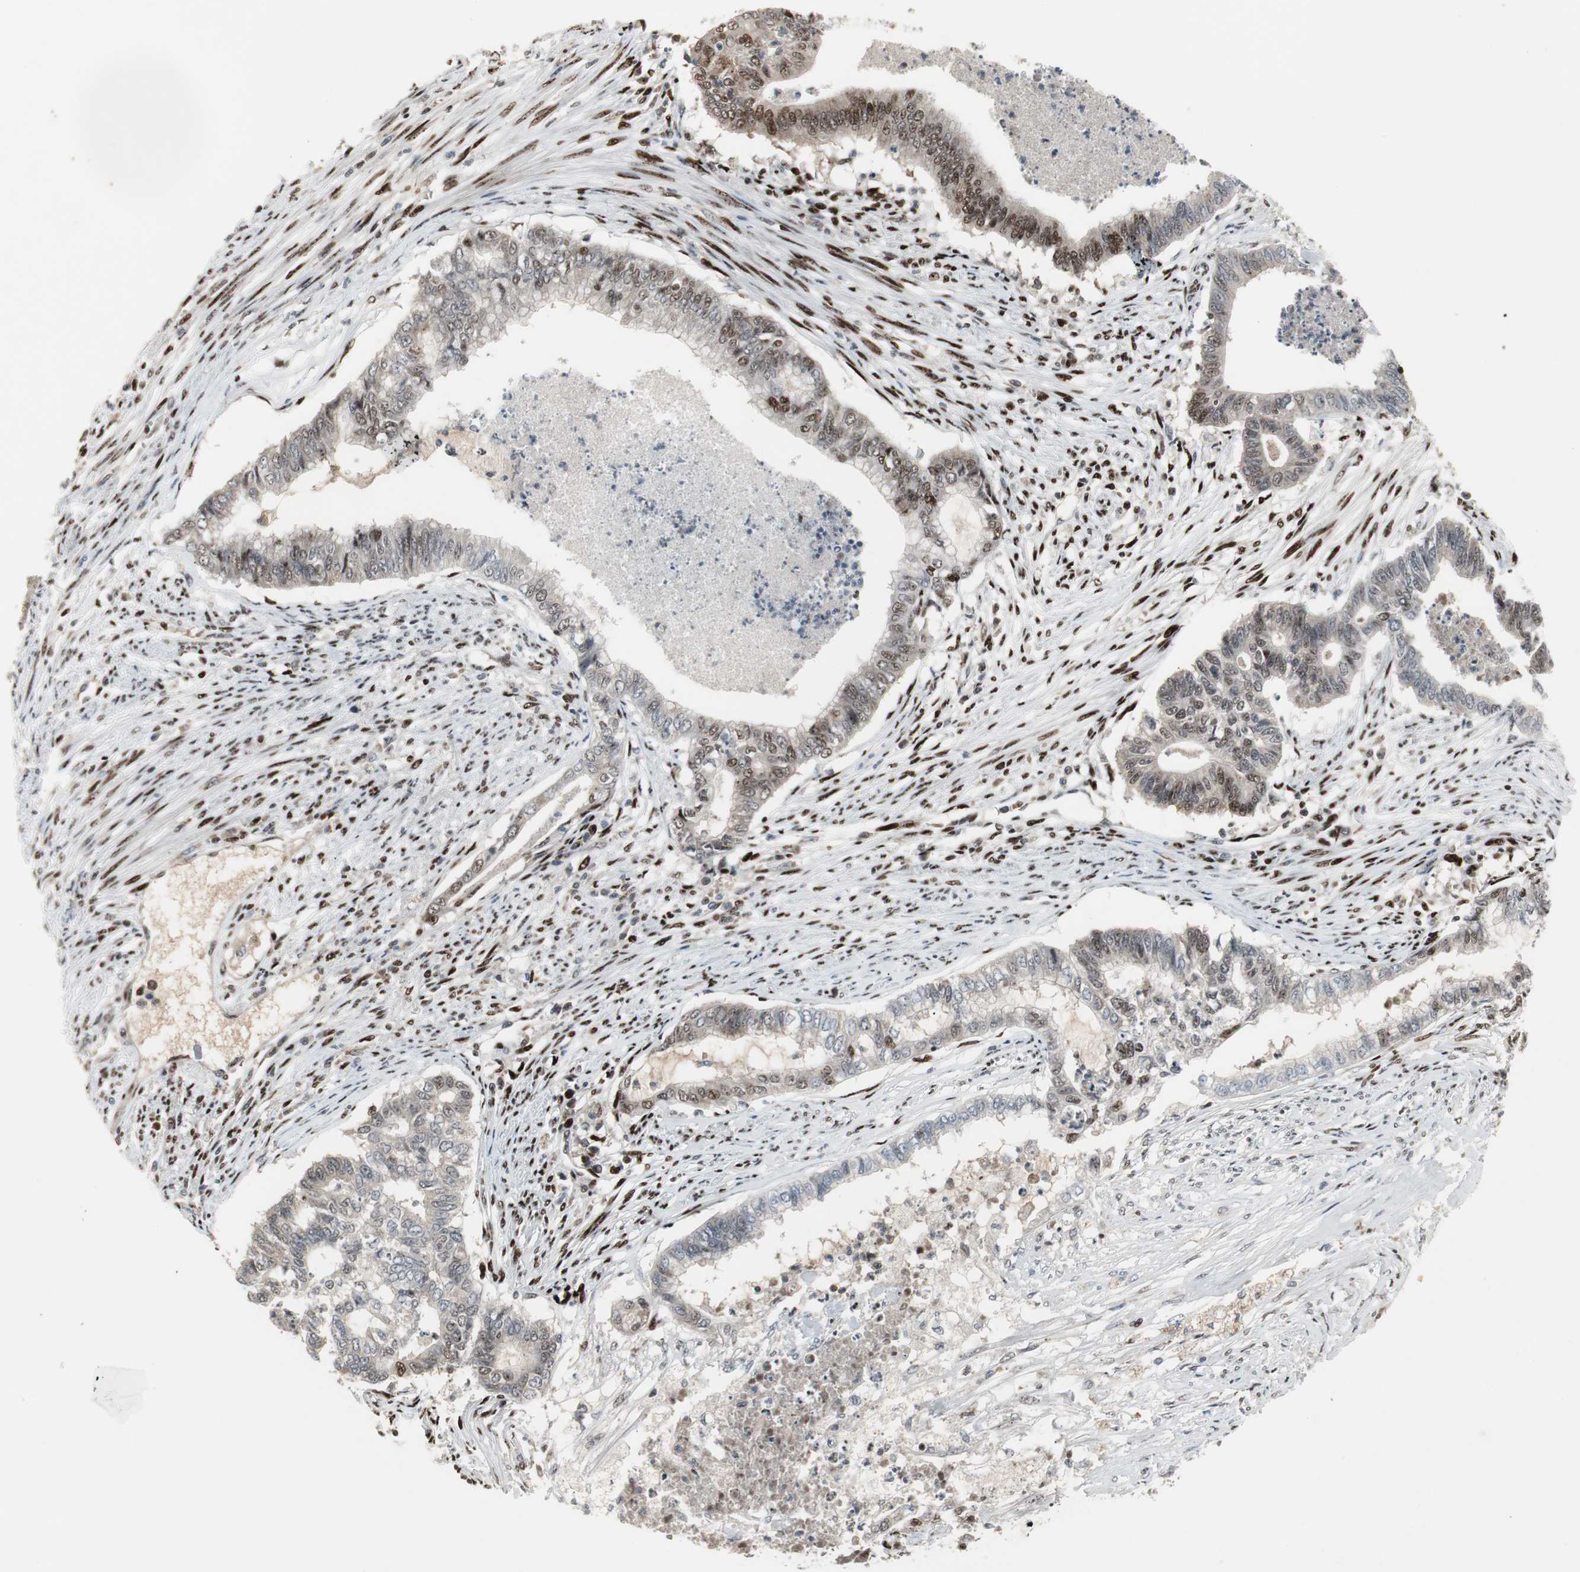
{"staining": {"intensity": "moderate", "quantity": "25%-75%", "location": "nuclear"}, "tissue": "endometrial cancer", "cell_type": "Tumor cells", "image_type": "cancer", "snomed": [{"axis": "morphology", "description": "Adenocarcinoma, NOS"}, {"axis": "topography", "description": "Endometrium"}], "caption": "Moderate nuclear staining for a protein is appreciated in about 25%-75% of tumor cells of endometrial adenocarcinoma using immunohistochemistry (IHC).", "gene": "GRK2", "patient": {"sex": "female", "age": 79}}